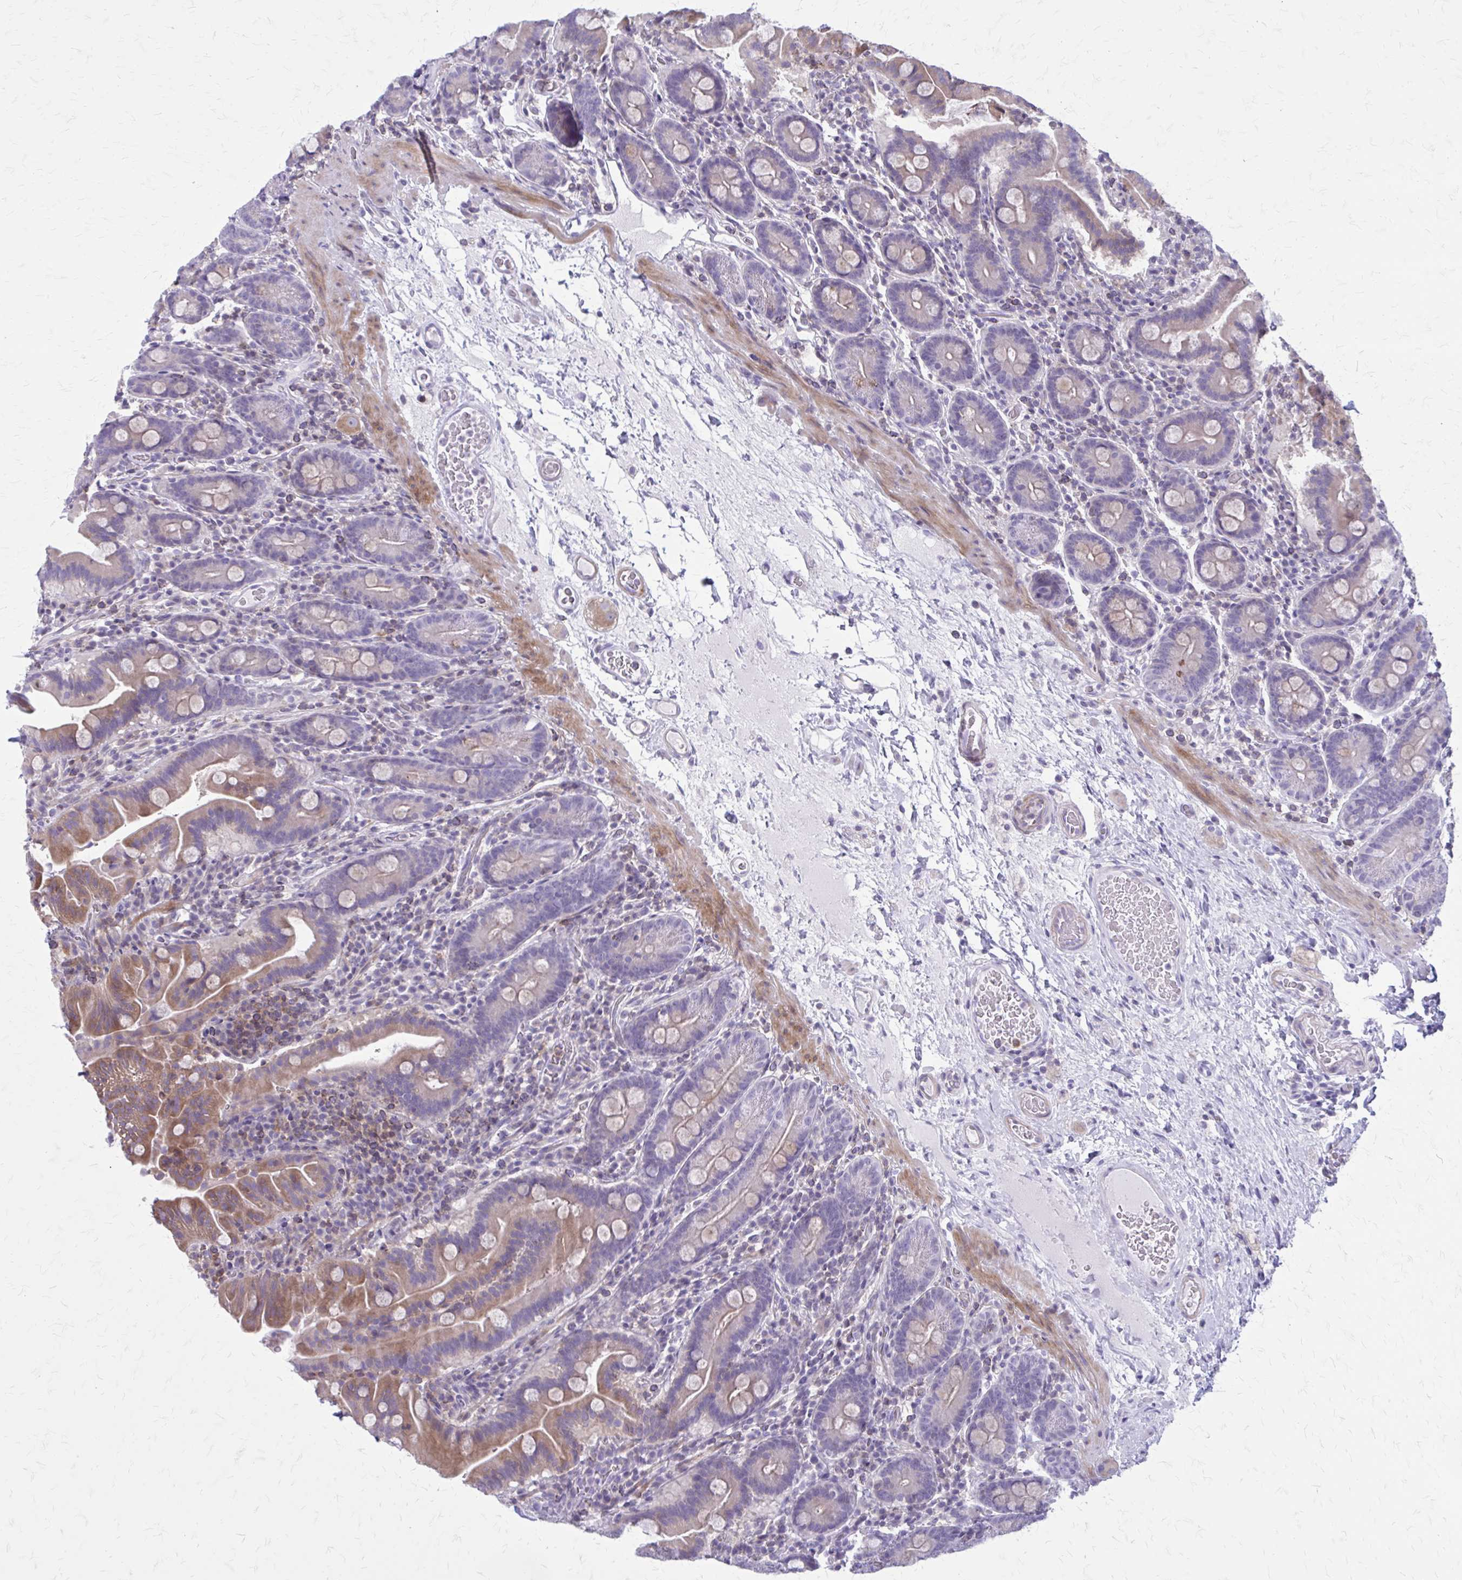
{"staining": {"intensity": "moderate", "quantity": "<25%", "location": "cytoplasmic/membranous"}, "tissue": "small intestine", "cell_type": "Glandular cells", "image_type": "normal", "snomed": [{"axis": "morphology", "description": "Normal tissue, NOS"}, {"axis": "topography", "description": "Small intestine"}], "caption": "Immunohistochemistry of unremarkable small intestine displays low levels of moderate cytoplasmic/membranous expression in about <25% of glandular cells. Immunohistochemistry stains the protein in brown and the nuclei are stained blue.", "gene": "PITPNM1", "patient": {"sex": "male", "age": 26}}